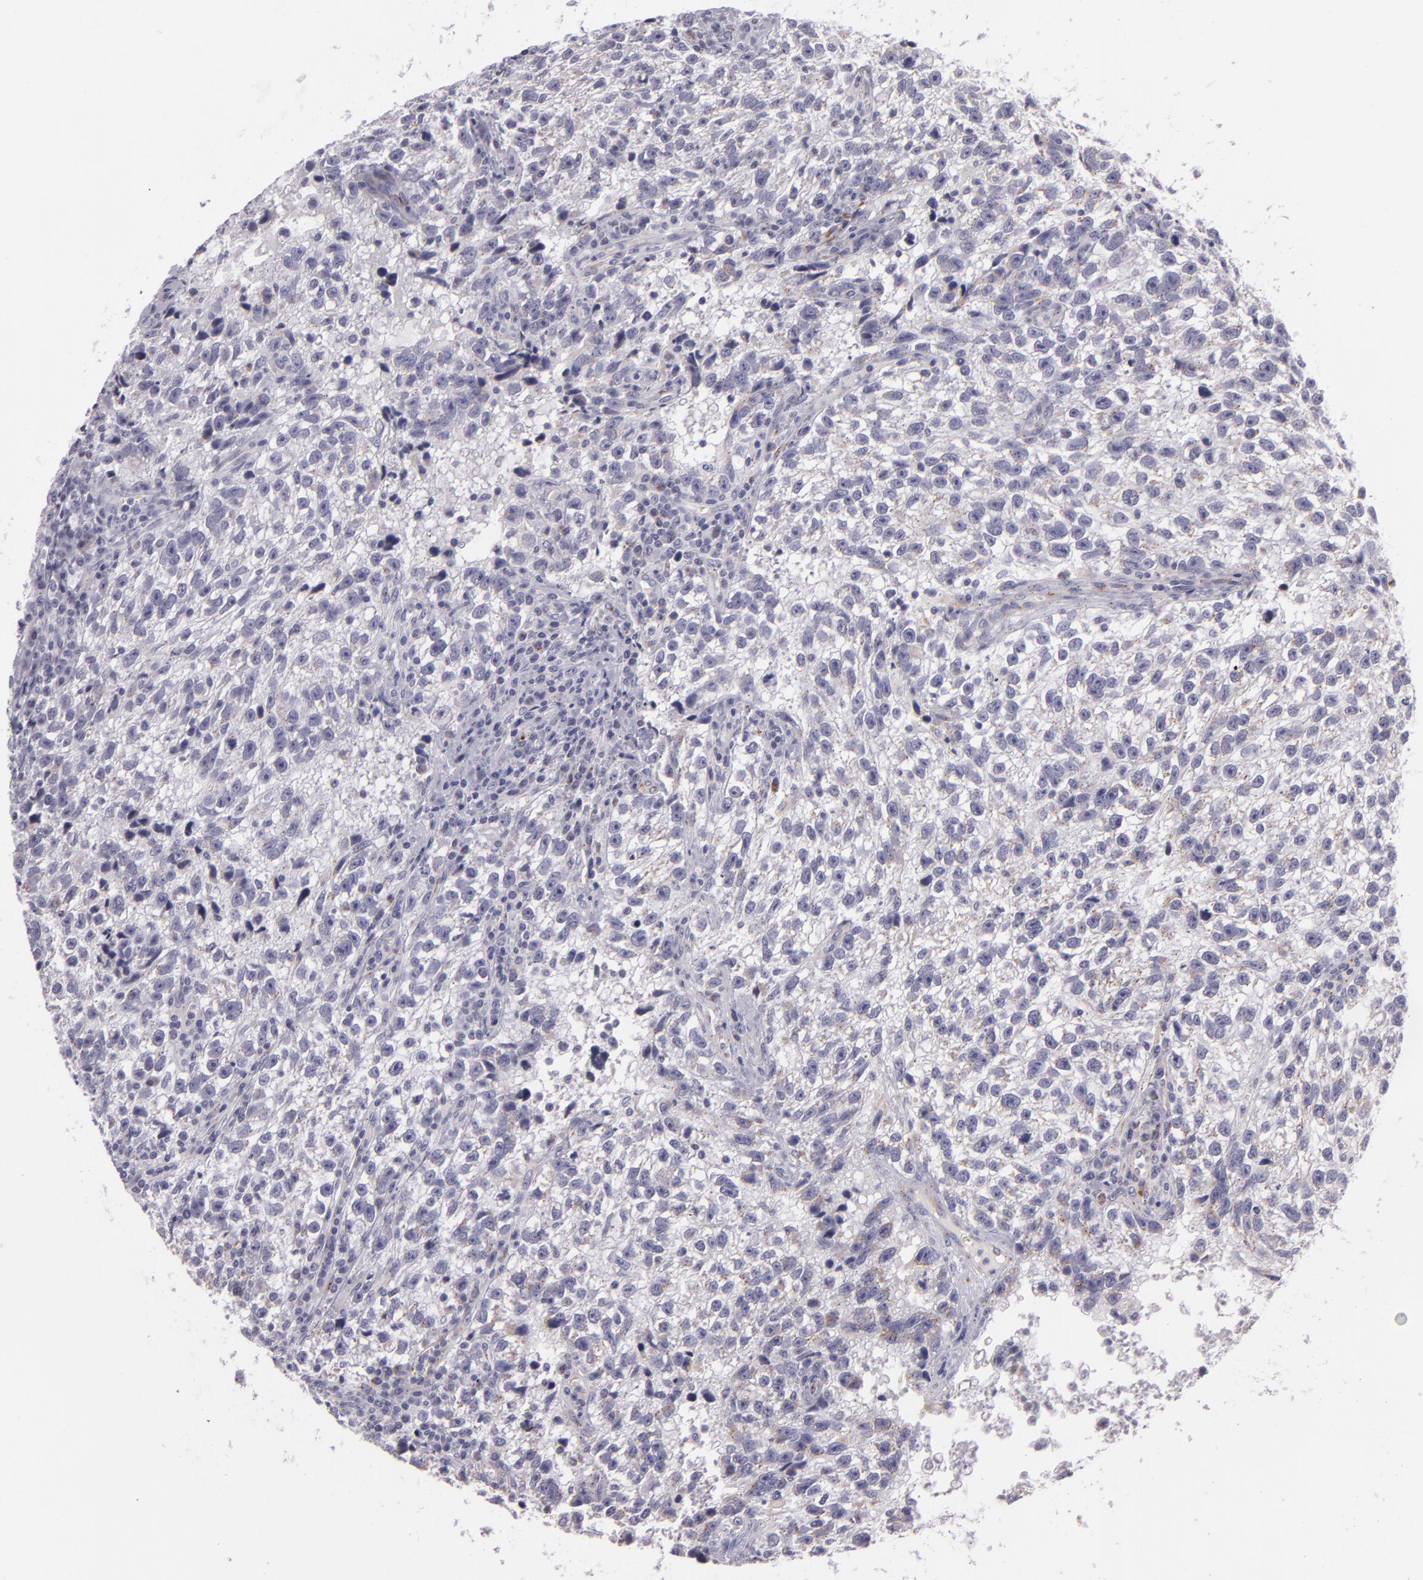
{"staining": {"intensity": "moderate", "quantity": "25%-75%", "location": "cytoplasmic/membranous"}, "tissue": "testis cancer", "cell_type": "Tumor cells", "image_type": "cancer", "snomed": [{"axis": "morphology", "description": "Seminoma, NOS"}, {"axis": "topography", "description": "Testis"}], "caption": "The histopathology image displays staining of testis cancer, revealing moderate cytoplasmic/membranous protein staining (brown color) within tumor cells. The staining was performed using DAB to visualize the protein expression in brown, while the nuclei were stained in blue with hematoxylin (Magnification: 20x).", "gene": "CILK1", "patient": {"sex": "male", "age": 38}}